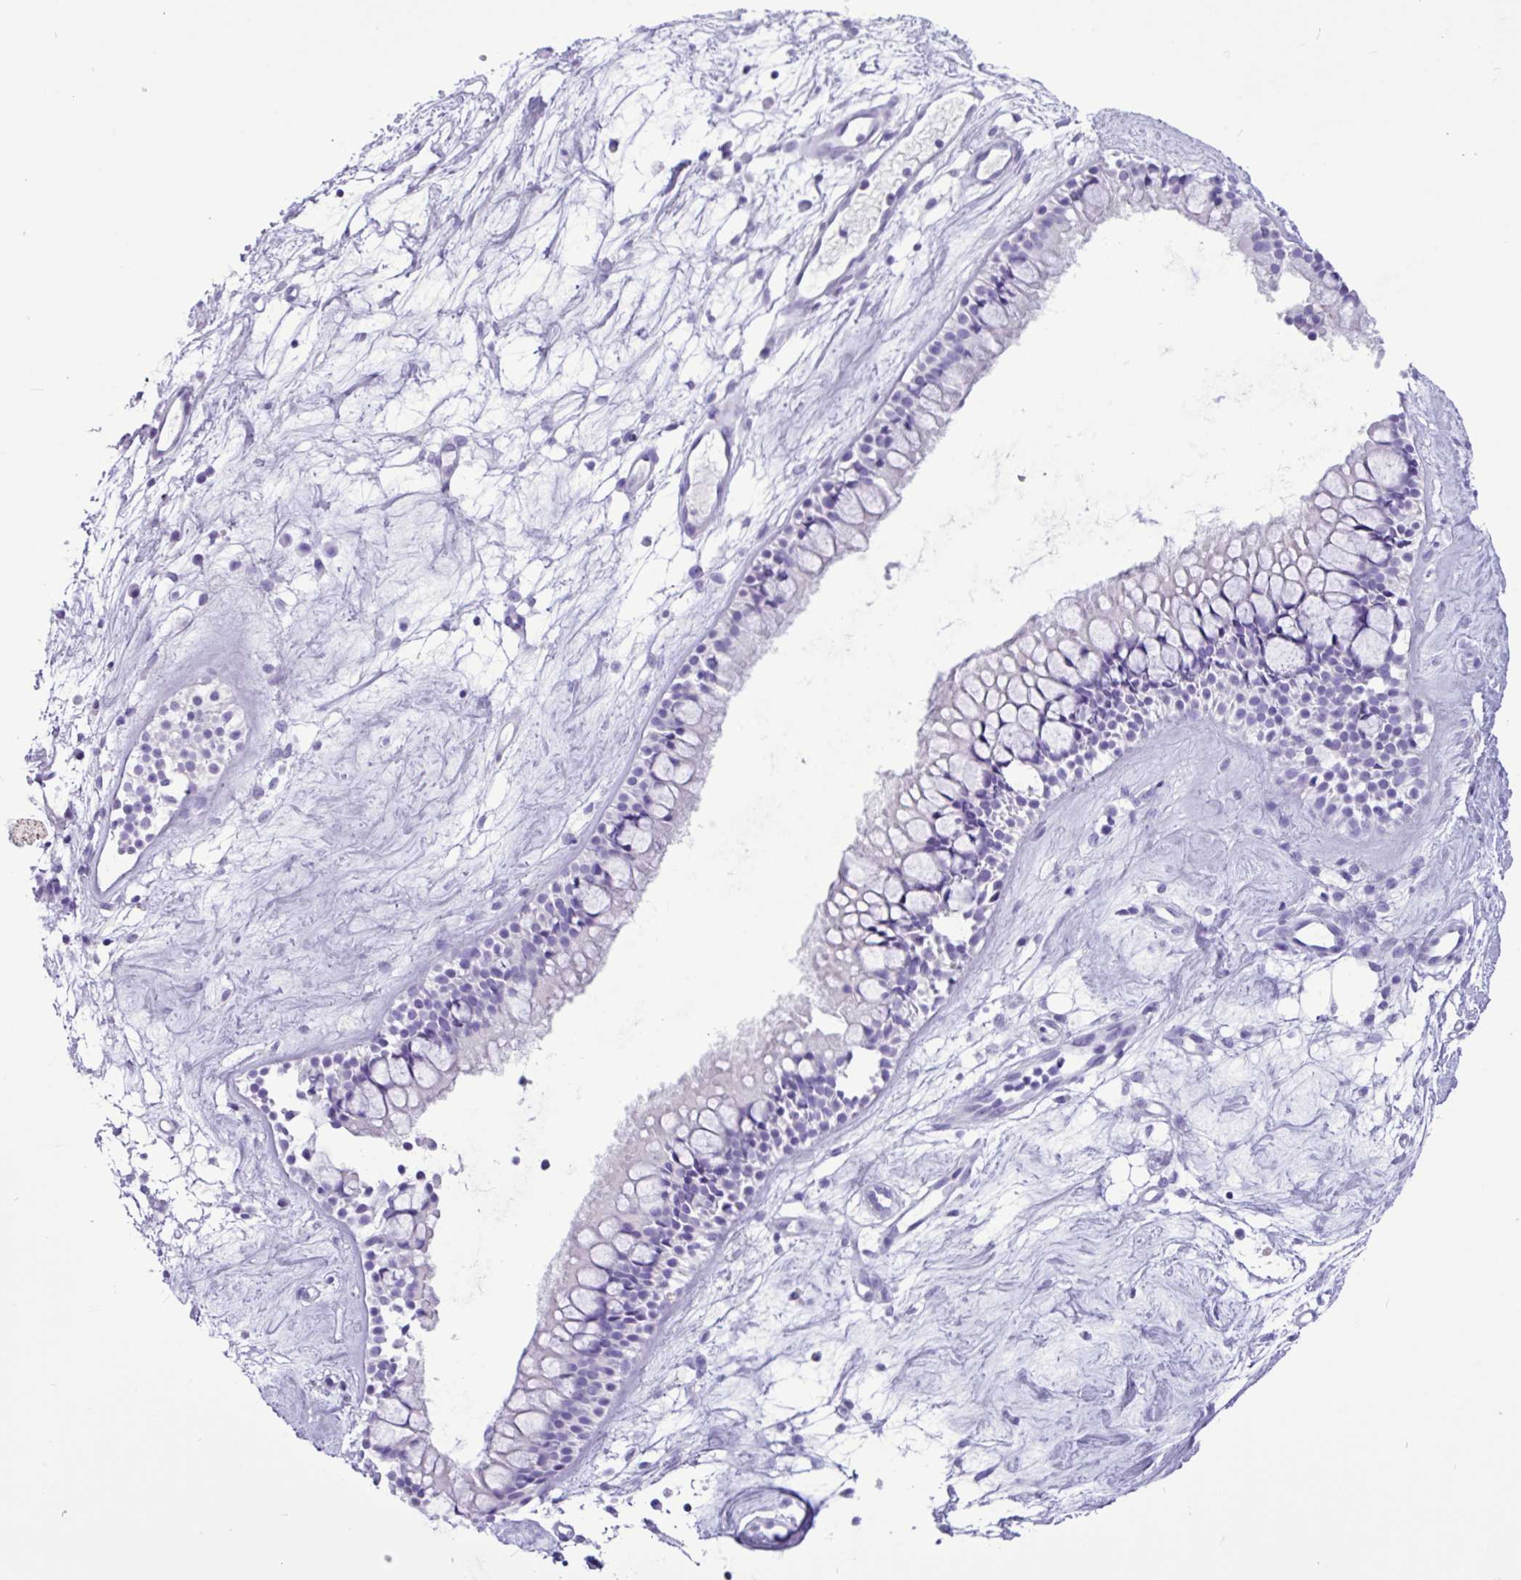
{"staining": {"intensity": "negative", "quantity": "none", "location": "none"}, "tissue": "nasopharynx", "cell_type": "Respiratory epithelial cells", "image_type": "normal", "snomed": [{"axis": "morphology", "description": "Normal tissue, NOS"}, {"axis": "topography", "description": "Nasopharynx"}], "caption": "The image shows no staining of respiratory epithelial cells in unremarkable nasopharynx. Brightfield microscopy of immunohistochemistry (IHC) stained with DAB (brown) and hematoxylin (blue), captured at high magnification.", "gene": "CKMT2", "patient": {"sex": "male", "age": 63}}